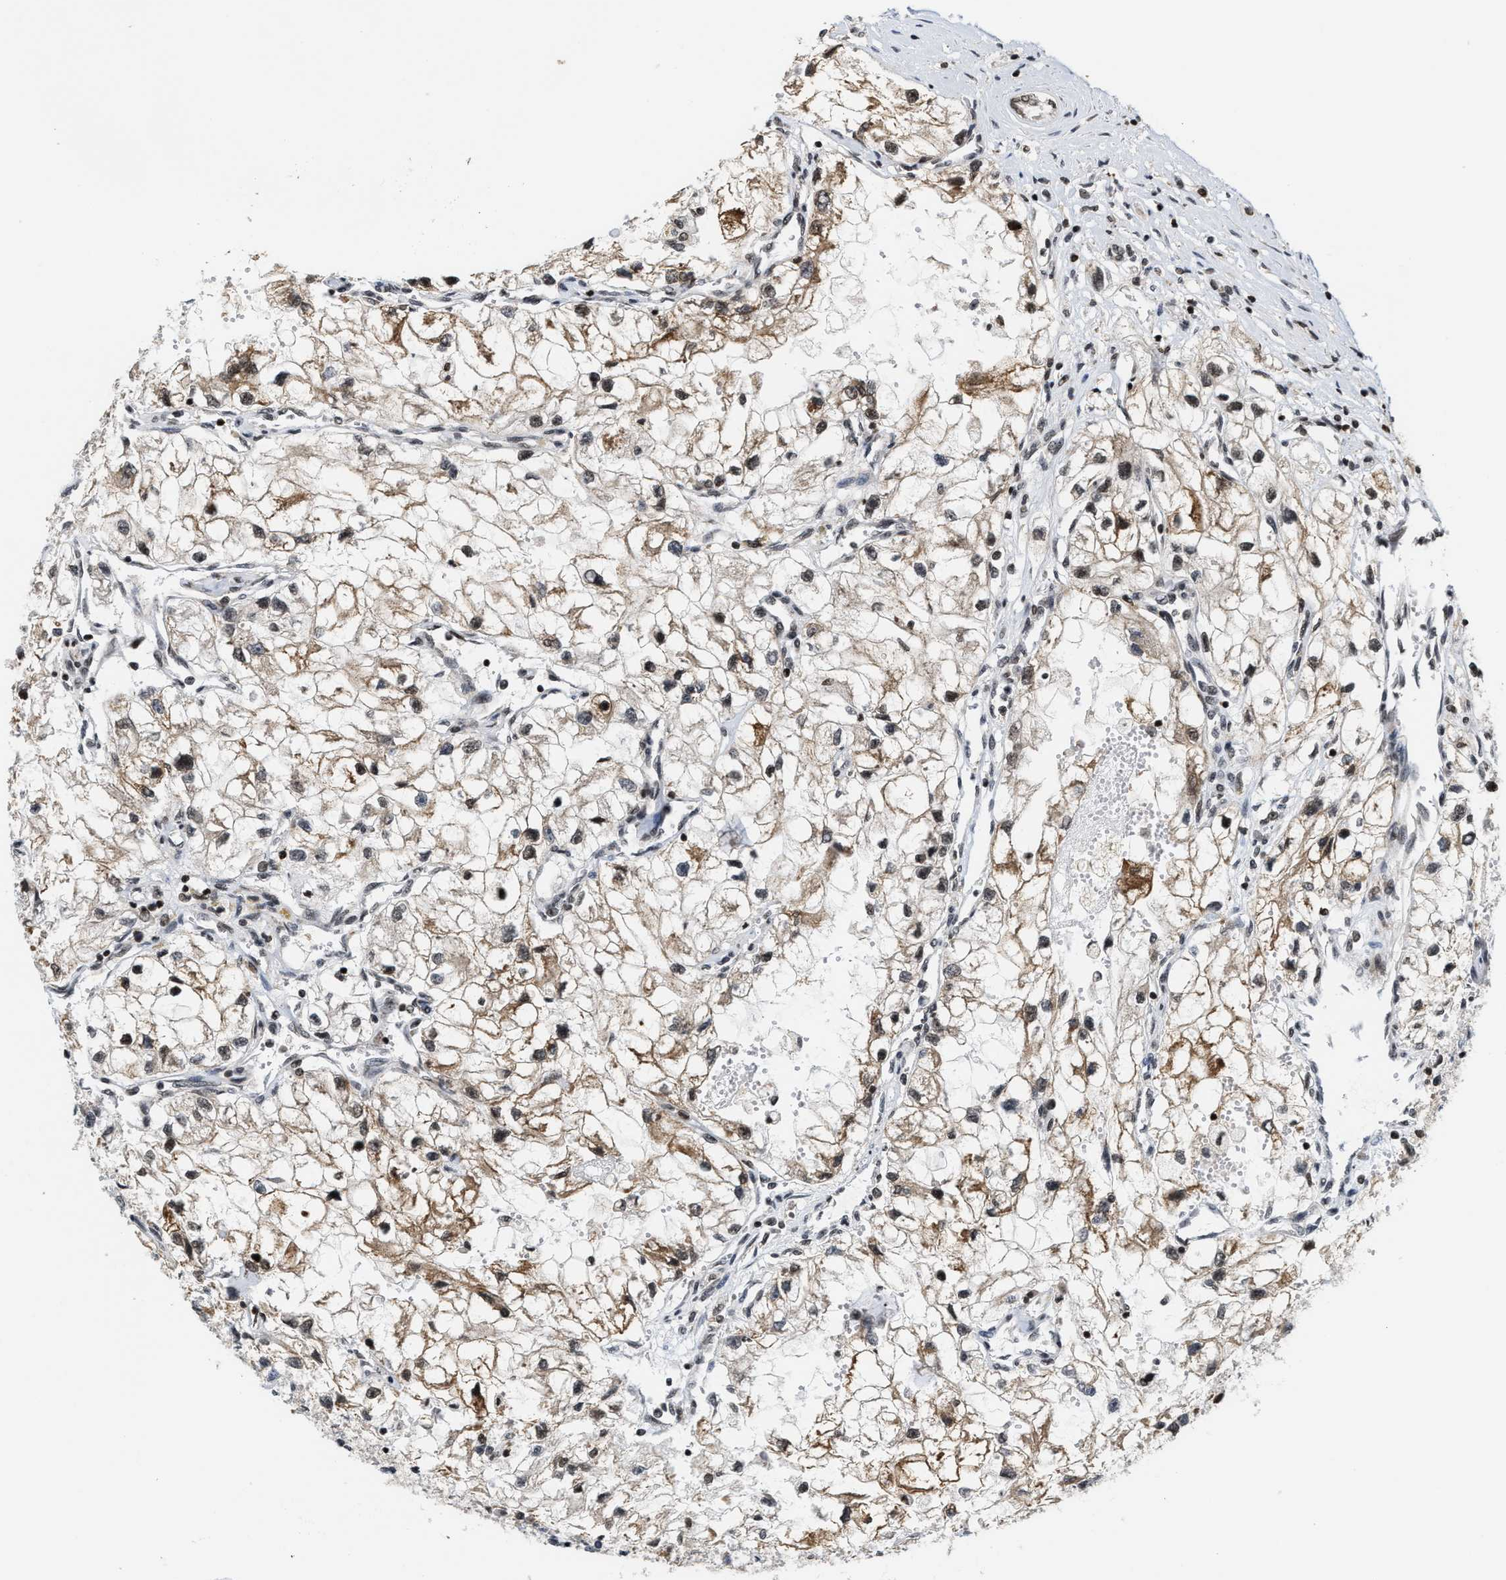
{"staining": {"intensity": "moderate", "quantity": ">75%", "location": "cytoplasmic/membranous,nuclear"}, "tissue": "renal cancer", "cell_type": "Tumor cells", "image_type": "cancer", "snomed": [{"axis": "morphology", "description": "Adenocarcinoma, NOS"}, {"axis": "topography", "description": "Kidney"}], "caption": "Renal cancer (adenocarcinoma) stained for a protein exhibits moderate cytoplasmic/membranous and nuclear positivity in tumor cells.", "gene": "ANKRD6", "patient": {"sex": "female", "age": 70}}